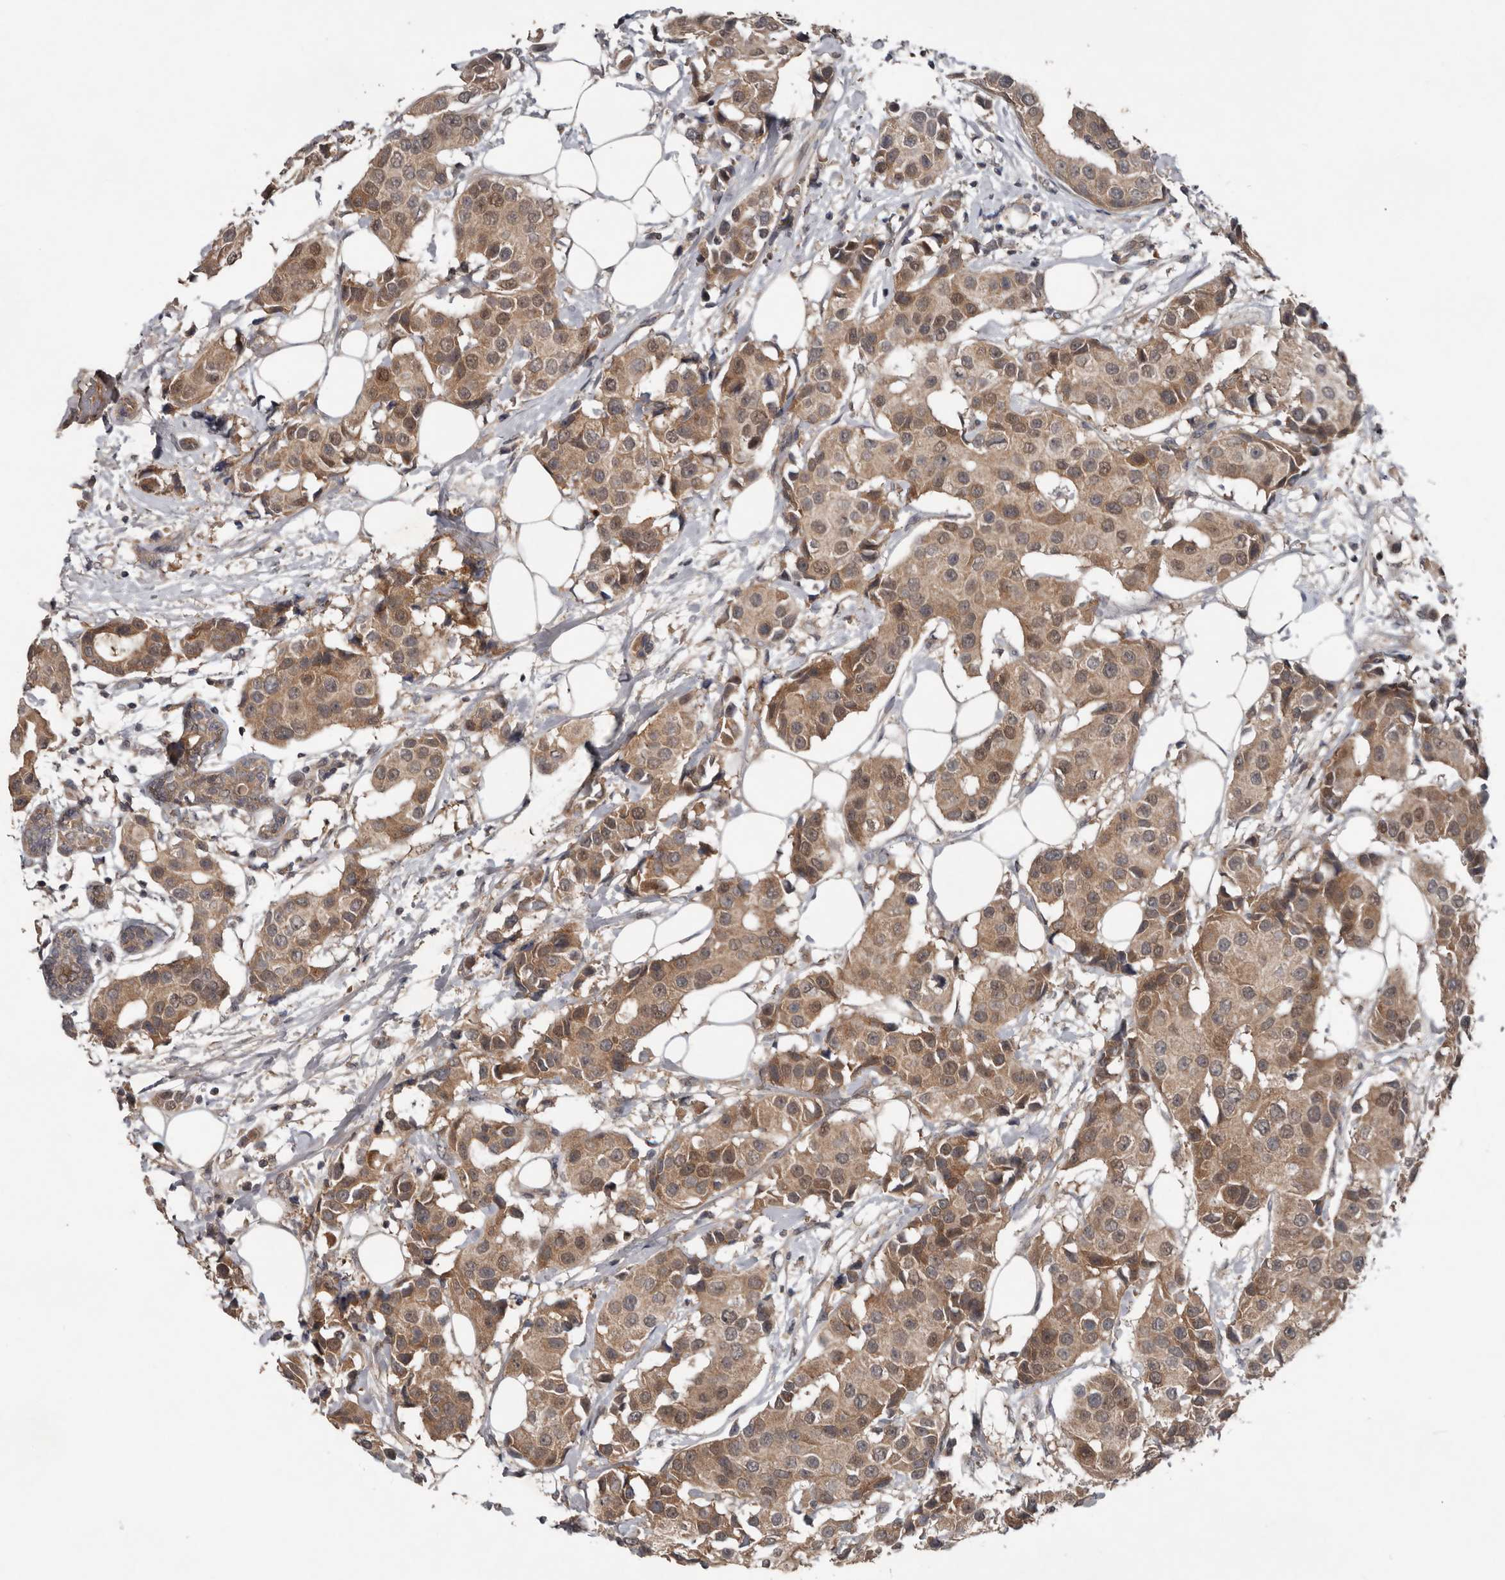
{"staining": {"intensity": "moderate", "quantity": ">75%", "location": "cytoplasmic/membranous,nuclear"}, "tissue": "breast cancer", "cell_type": "Tumor cells", "image_type": "cancer", "snomed": [{"axis": "morphology", "description": "Normal tissue, NOS"}, {"axis": "morphology", "description": "Duct carcinoma"}, {"axis": "topography", "description": "Breast"}], "caption": "Immunohistochemical staining of invasive ductal carcinoma (breast) exhibits medium levels of moderate cytoplasmic/membranous and nuclear expression in about >75% of tumor cells.", "gene": "DNAJB4", "patient": {"sex": "female", "age": 39}}